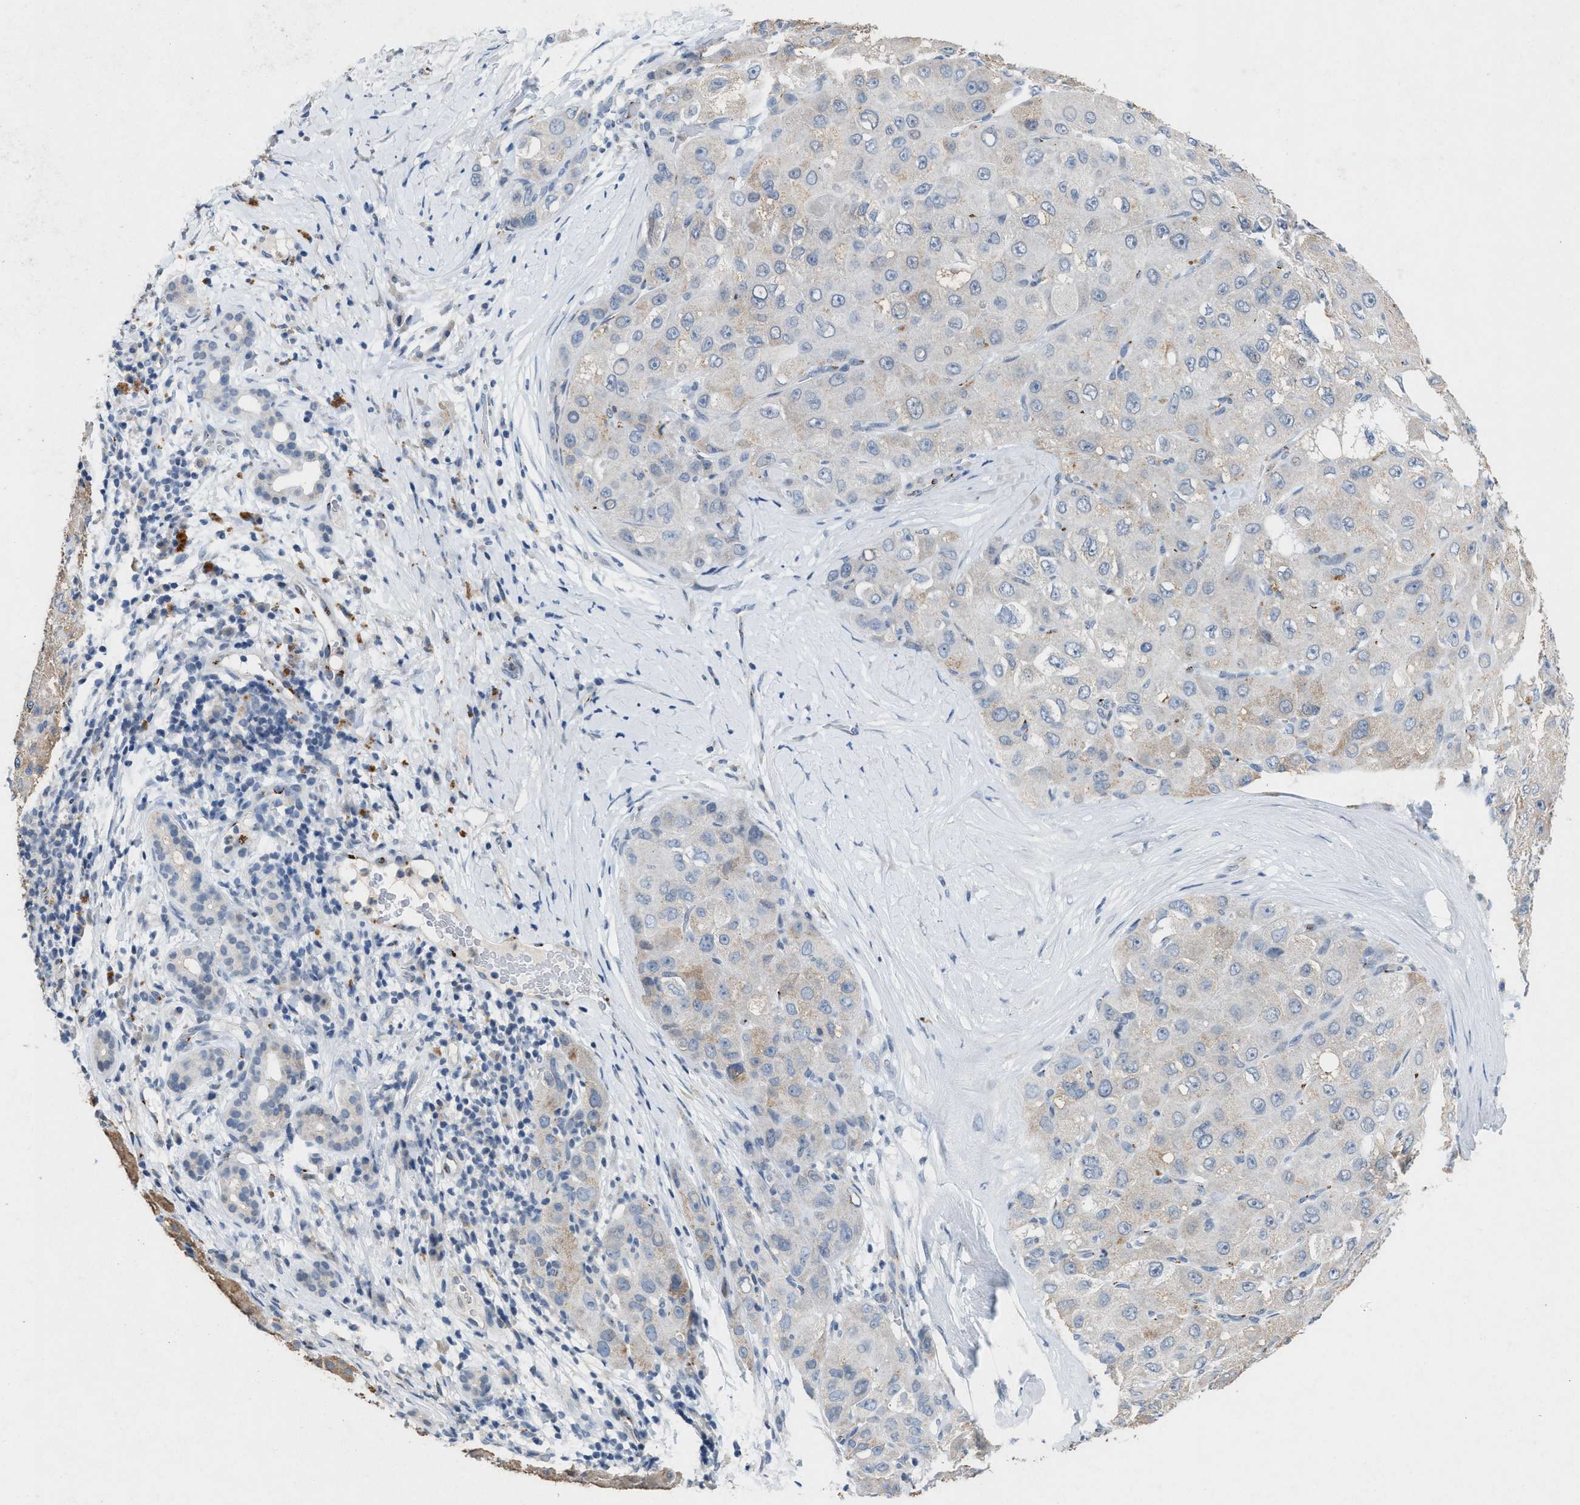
{"staining": {"intensity": "negative", "quantity": "none", "location": "none"}, "tissue": "liver cancer", "cell_type": "Tumor cells", "image_type": "cancer", "snomed": [{"axis": "morphology", "description": "Carcinoma, Hepatocellular, NOS"}, {"axis": "topography", "description": "Liver"}], "caption": "This is an immunohistochemistry (IHC) photomicrograph of human liver hepatocellular carcinoma. There is no positivity in tumor cells.", "gene": "SLC5A5", "patient": {"sex": "male", "age": 80}}